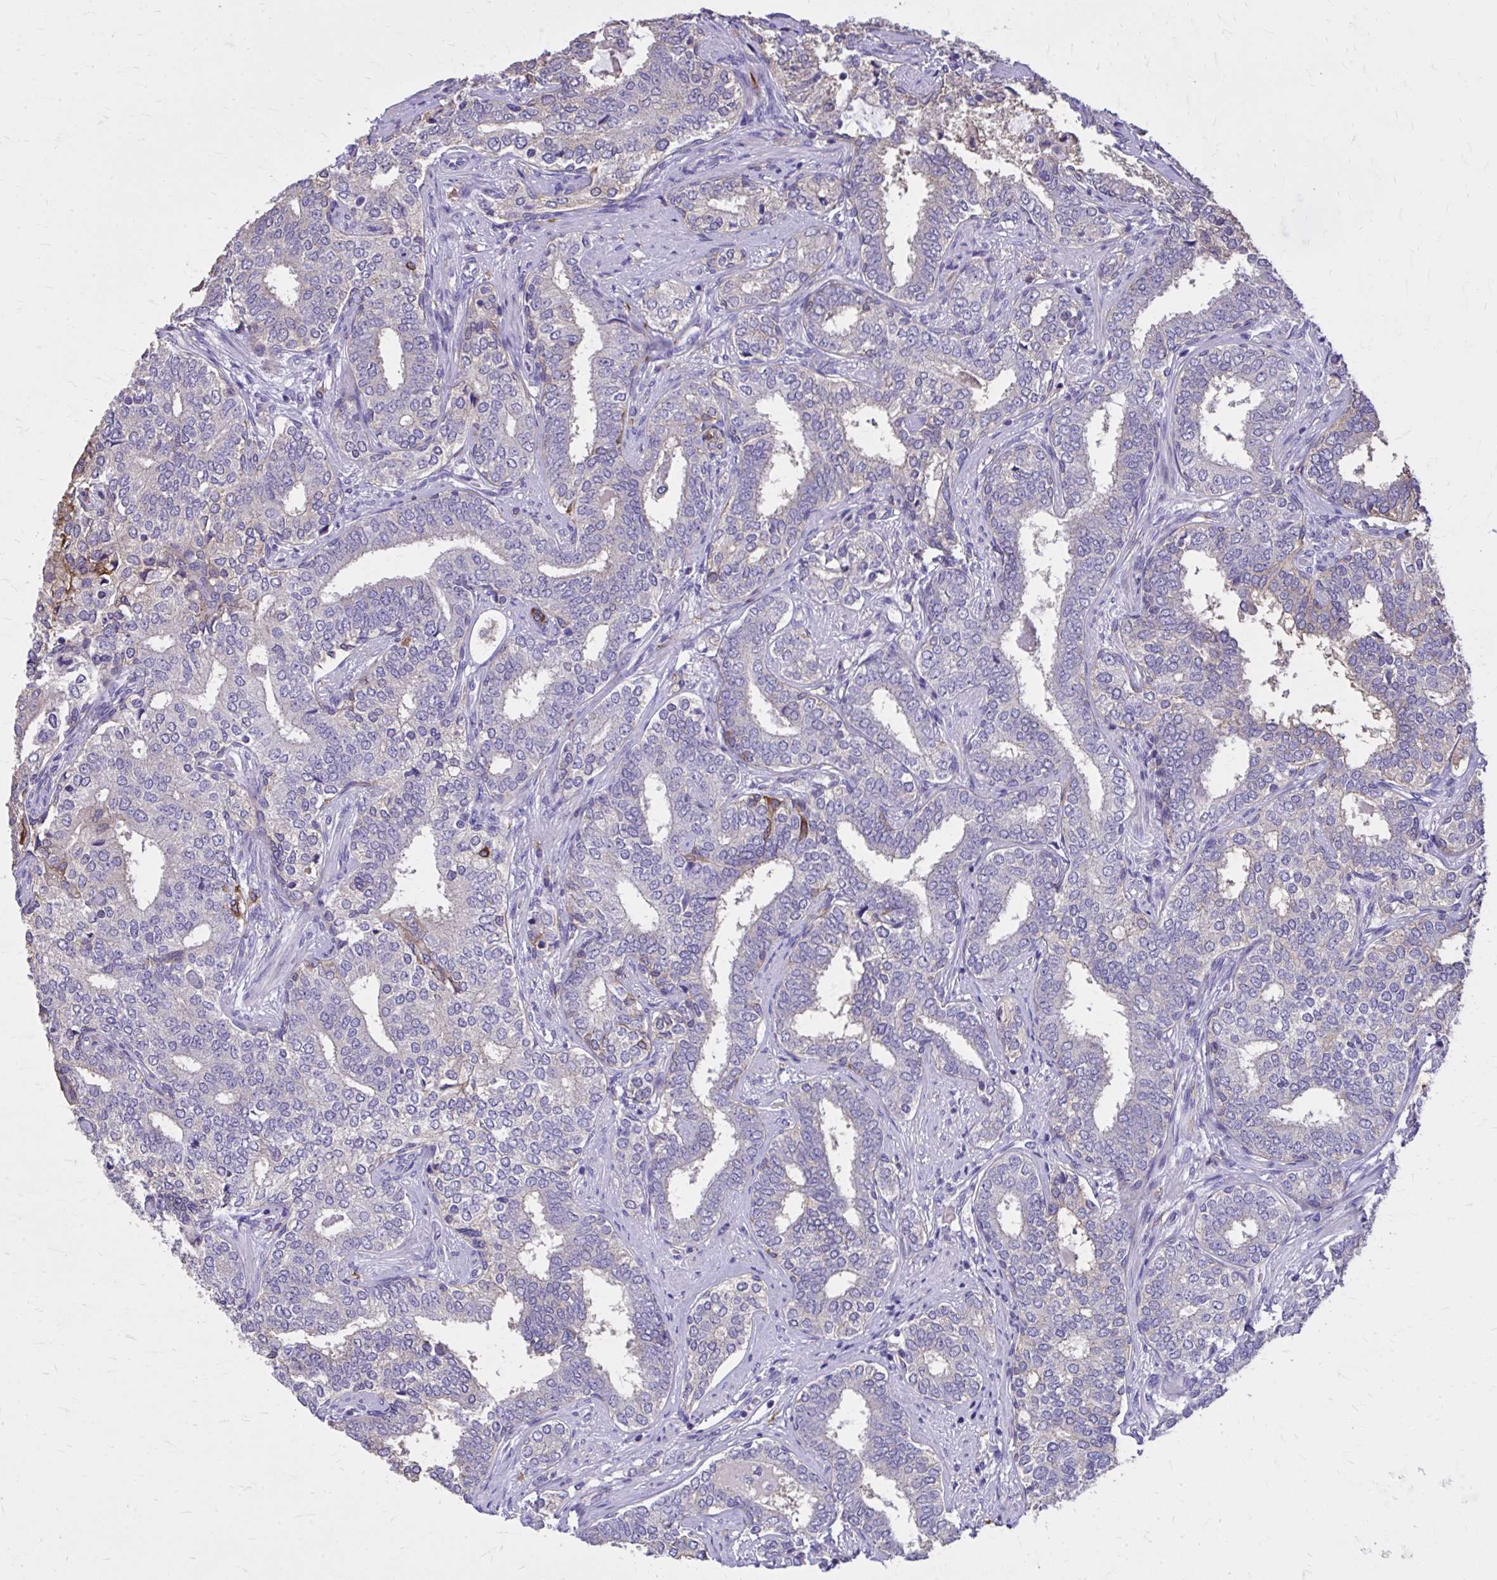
{"staining": {"intensity": "negative", "quantity": "none", "location": "none"}, "tissue": "prostate cancer", "cell_type": "Tumor cells", "image_type": "cancer", "snomed": [{"axis": "morphology", "description": "Adenocarcinoma, High grade"}, {"axis": "topography", "description": "Prostate"}], "caption": "Immunohistochemistry (IHC) histopathology image of neoplastic tissue: prostate cancer stained with DAB displays no significant protein staining in tumor cells. (DAB immunohistochemistry (IHC), high magnification).", "gene": "EPB41L1", "patient": {"sex": "male", "age": 72}}